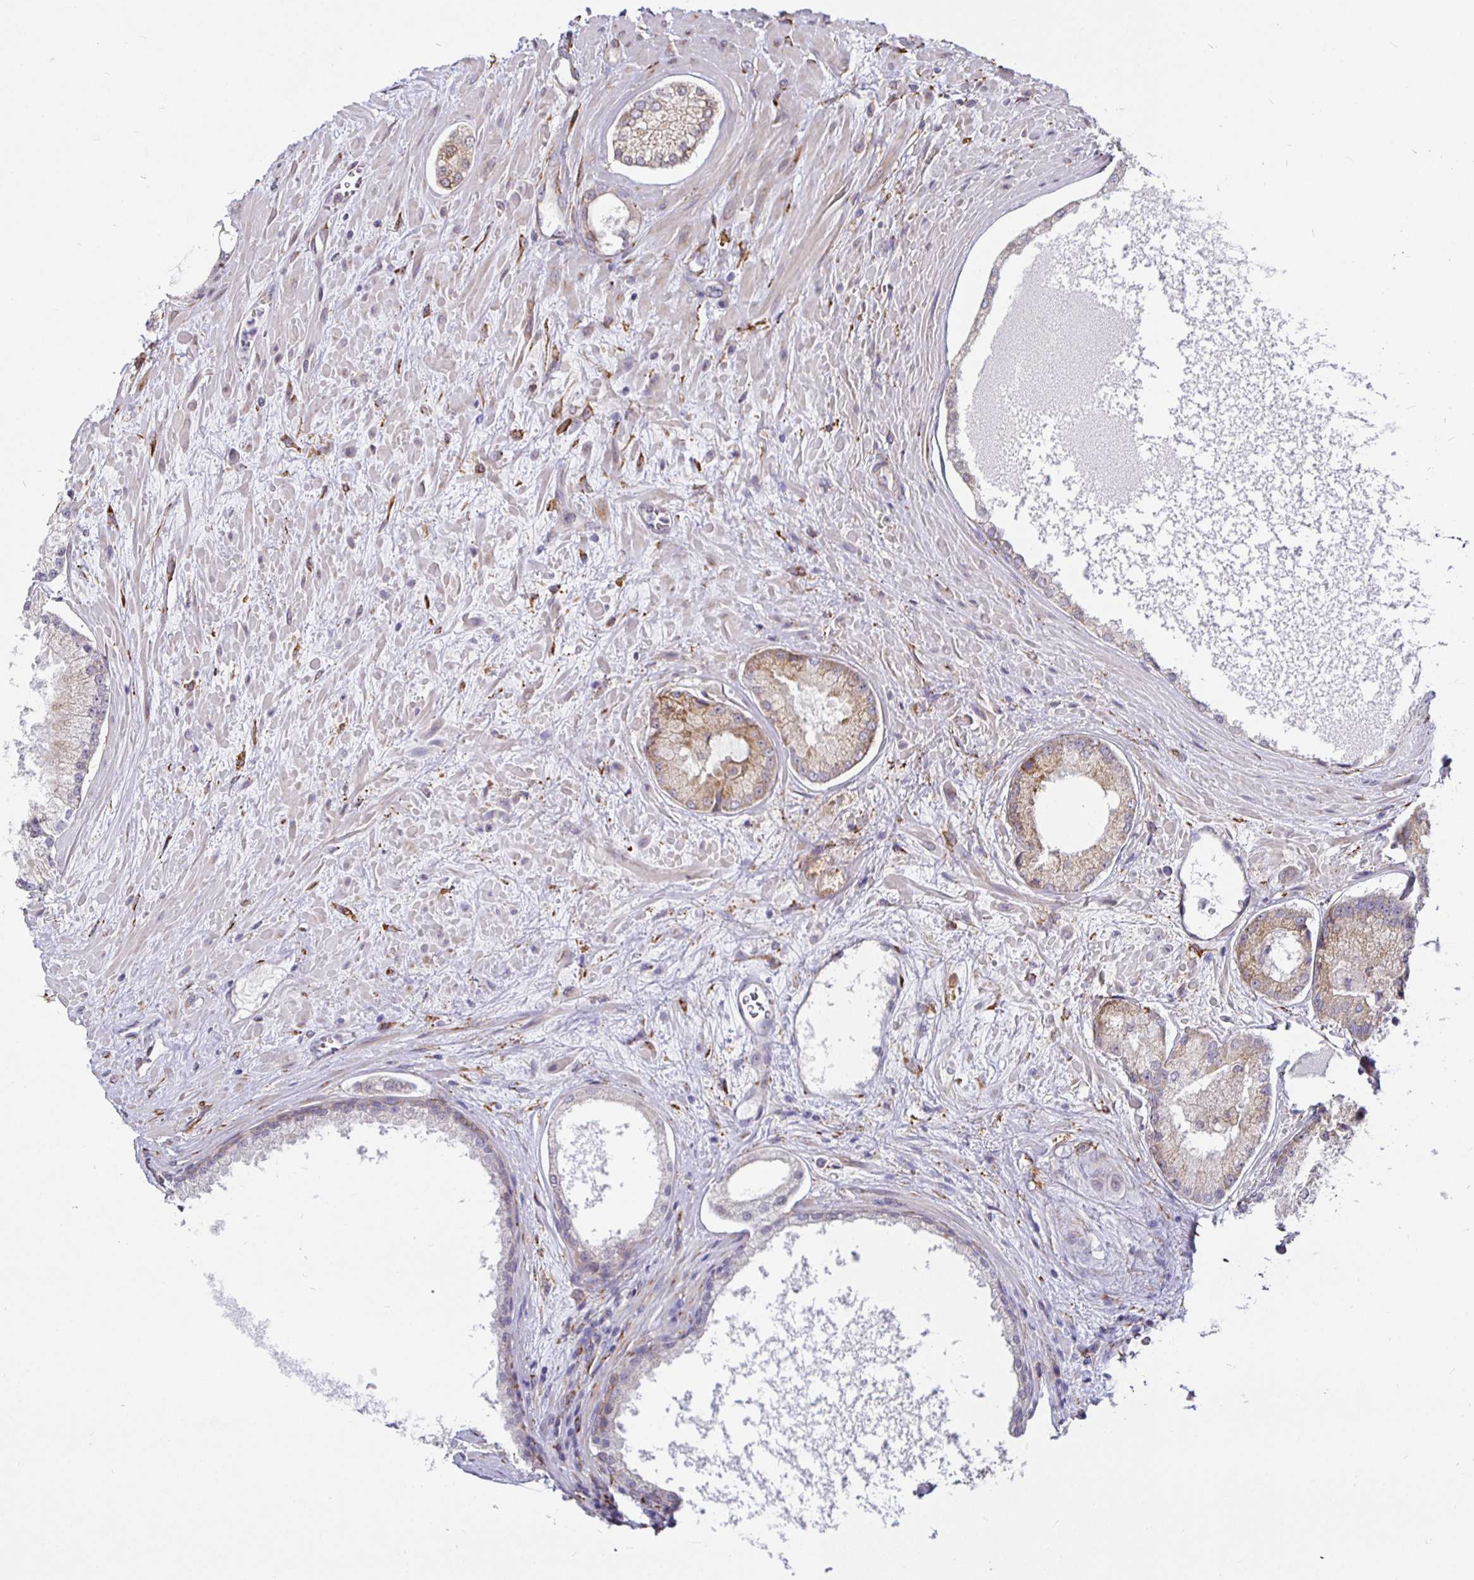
{"staining": {"intensity": "weak", "quantity": ">75%", "location": "cytoplasmic/membranous"}, "tissue": "prostate cancer", "cell_type": "Tumor cells", "image_type": "cancer", "snomed": [{"axis": "morphology", "description": "Adenocarcinoma, High grade"}, {"axis": "topography", "description": "Prostate"}], "caption": "IHC of human prostate adenocarcinoma (high-grade) shows low levels of weak cytoplasmic/membranous positivity in about >75% of tumor cells. The staining was performed using DAB to visualize the protein expression in brown, while the nuclei were stained in blue with hematoxylin (Magnification: 20x).", "gene": "P4HA2", "patient": {"sex": "male", "age": 73}}